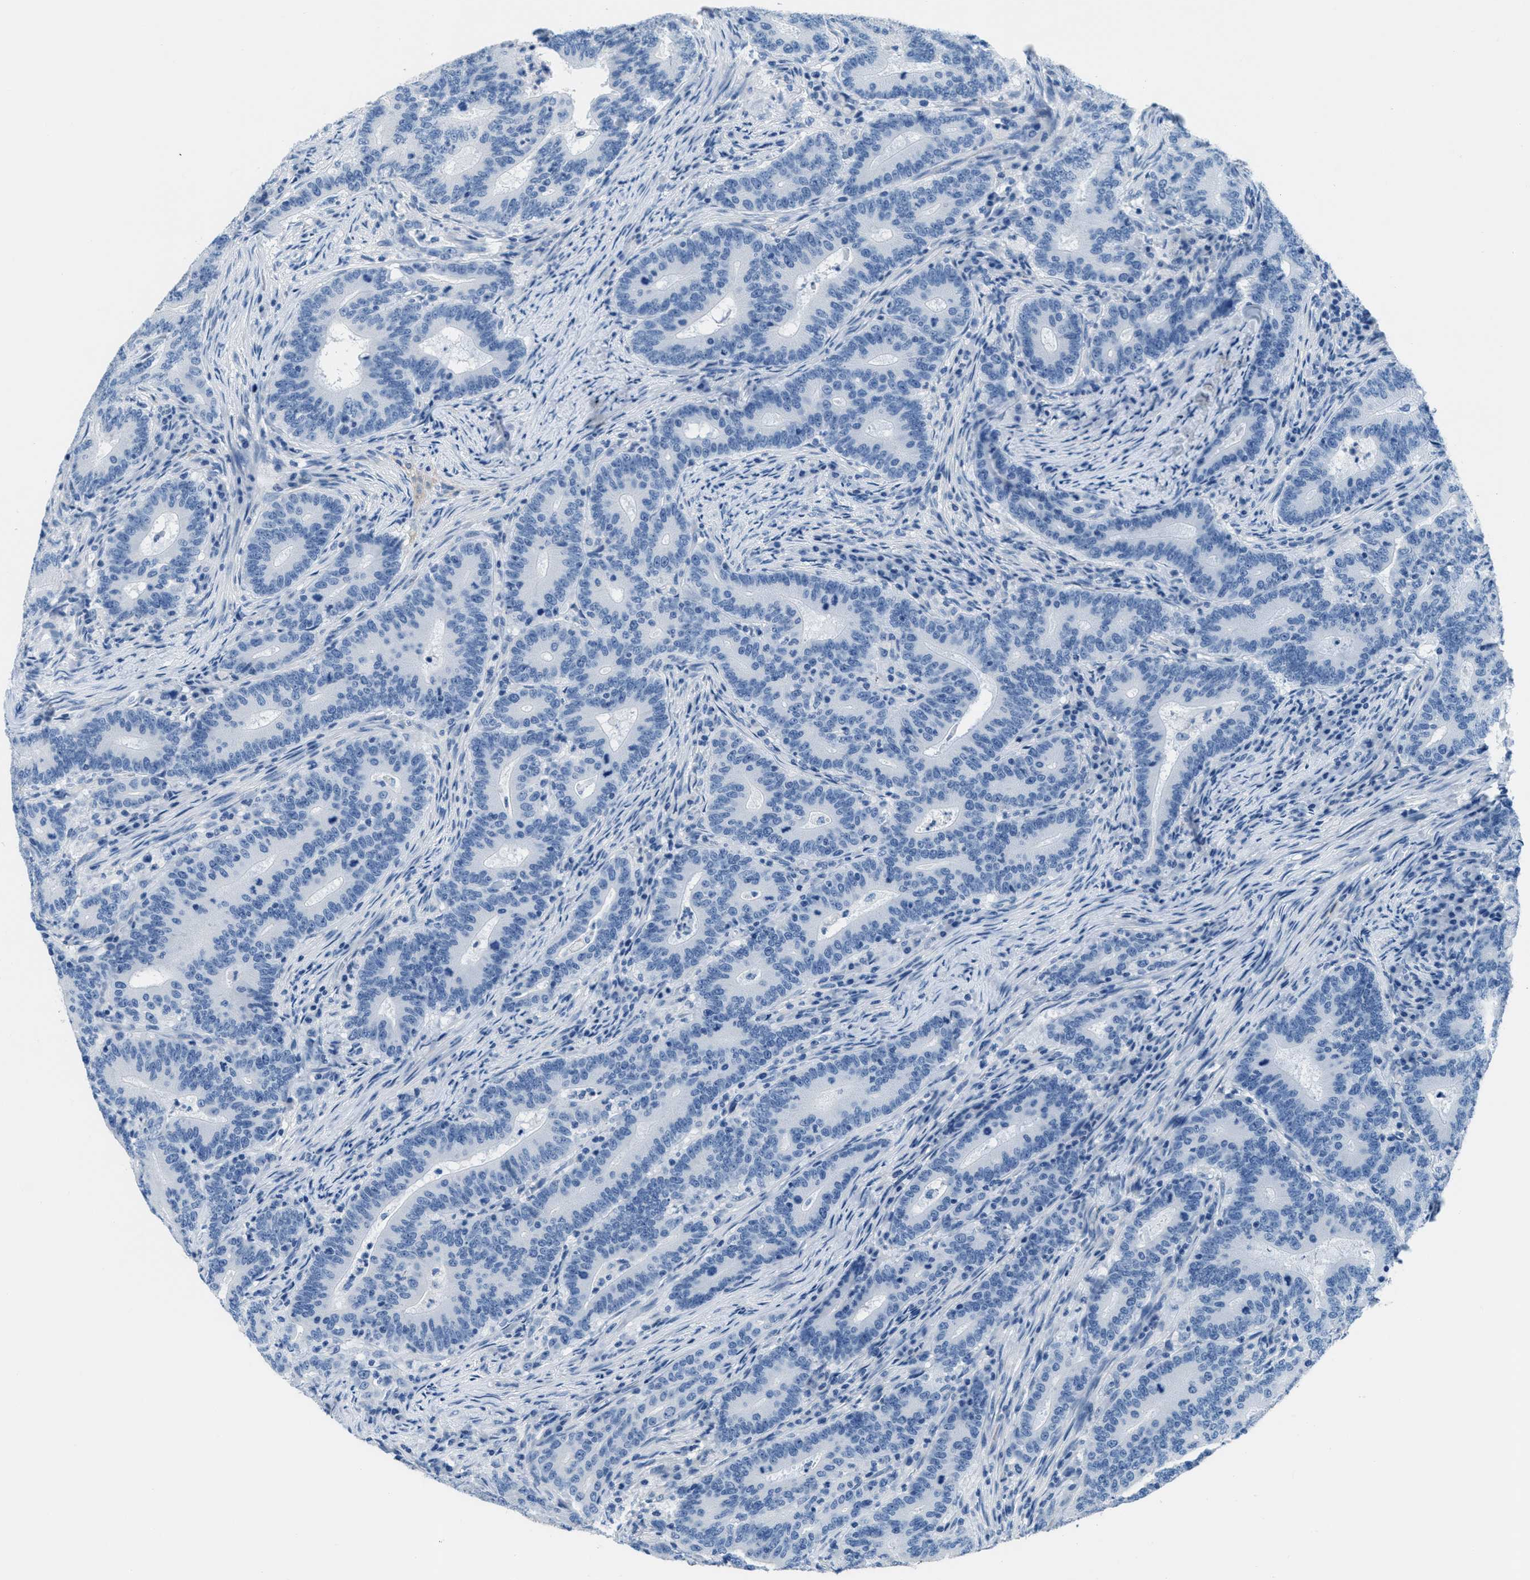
{"staining": {"intensity": "negative", "quantity": "none", "location": "none"}, "tissue": "colorectal cancer", "cell_type": "Tumor cells", "image_type": "cancer", "snomed": [{"axis": "morphology", "description": "Adenocarcinoma, NOS"}, {"axis": "topography", "description": "Colon"}], "caption": "Immunohistochemistry photomicrograph of human adenocarcinoma (colorectal) stained for a protein (brown), which demonstrates no staining in tumor cells.", "gene": "MGARP", "patient": {"sex": "female", "age": 66}}